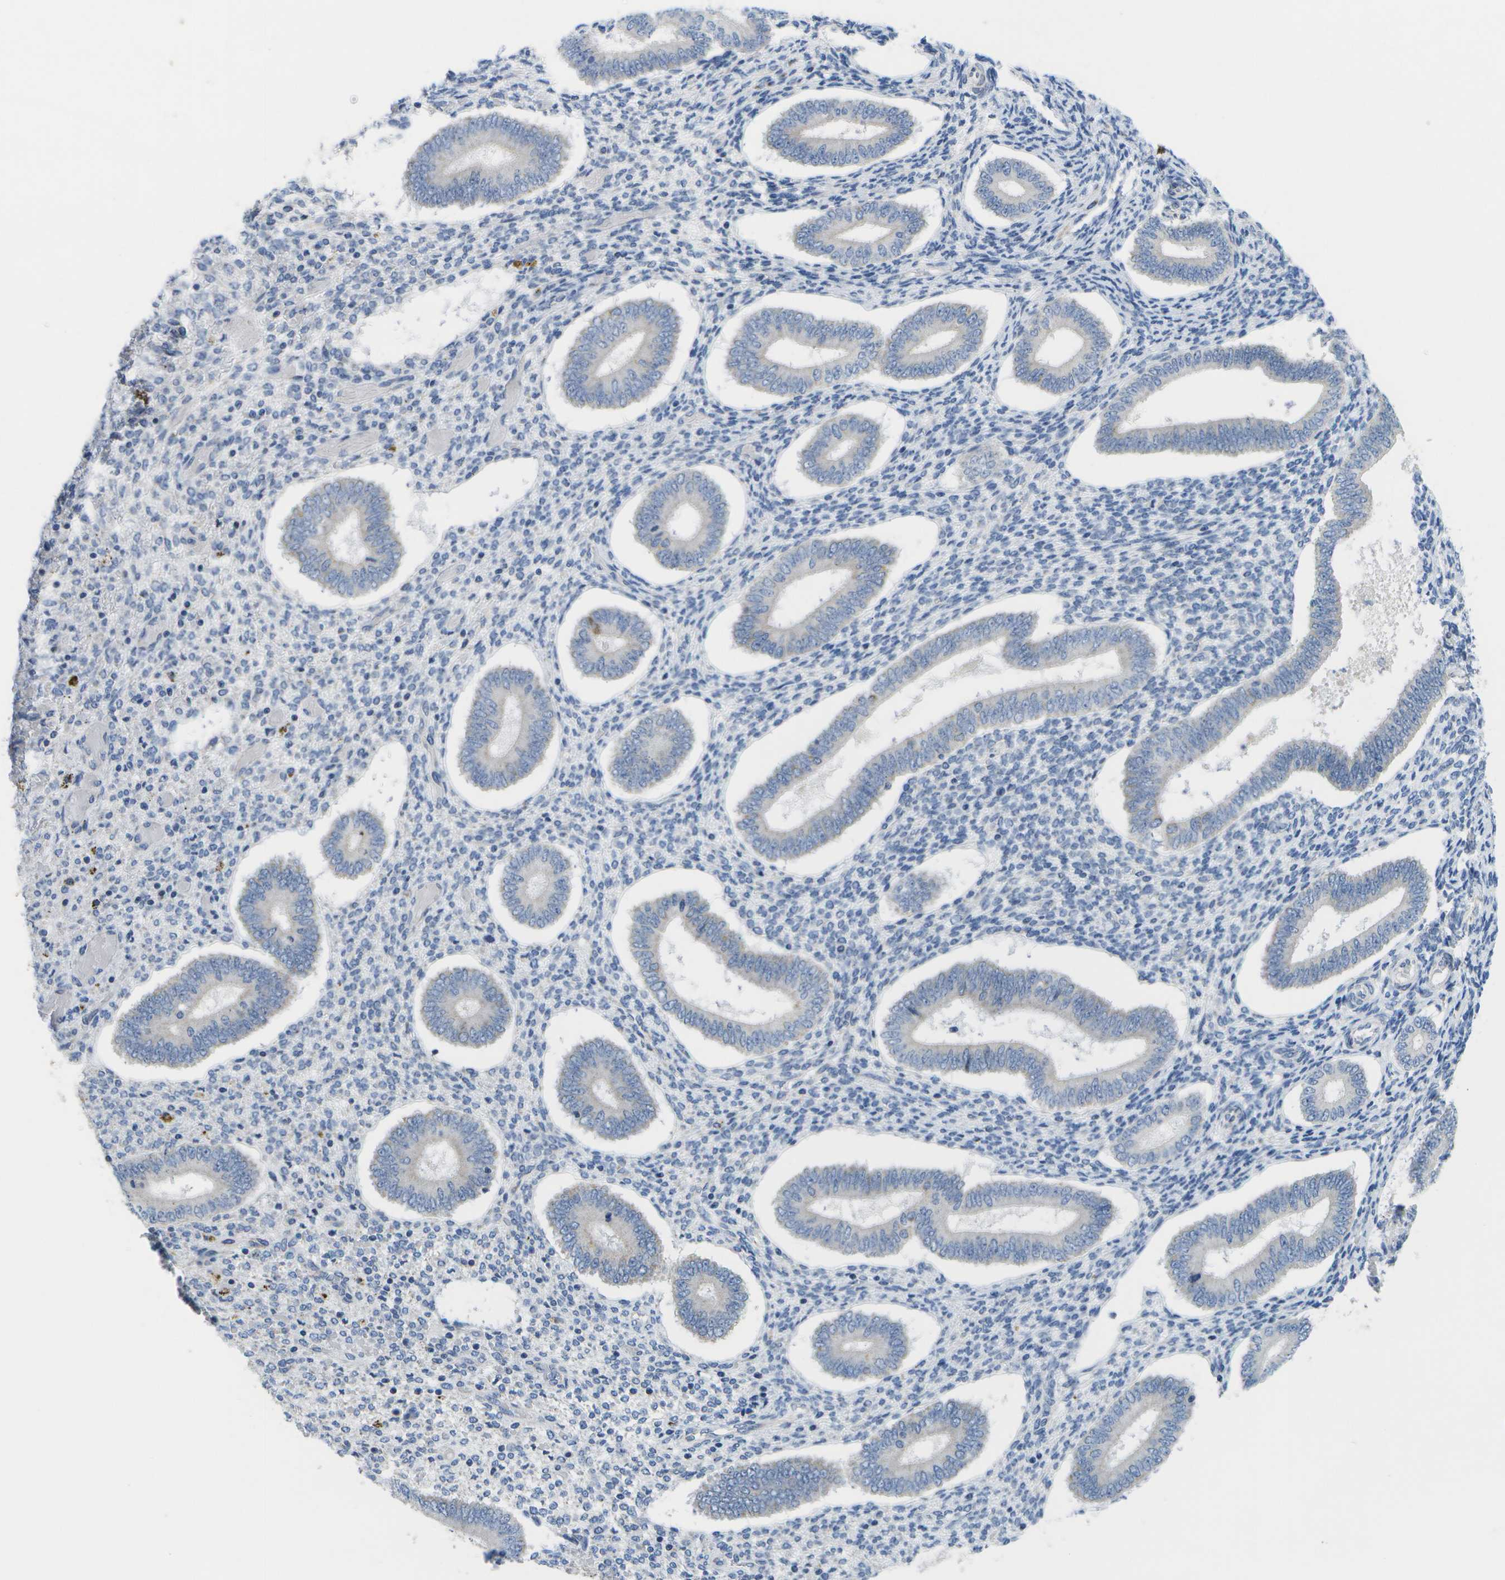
{"staining": {"intensity": "negative", "quantity": "none", "location": "none"}, "tissue": "endometrium", "cell_type": "Cells in endometrial stroma", "image_type": "normal", "snomed": [{"axis": "morphology", "description": "Normal tissue, NOS"}, {"axis": "topography", "description": "Endometrium"}], "caption": "Photomicrograph shows no protein expression in cells in endometrial stroma of benign endometrium. Nuclei are stained in blue.", "gene": "TMEM223", "patient": {"sex": "female", "age": 42}}